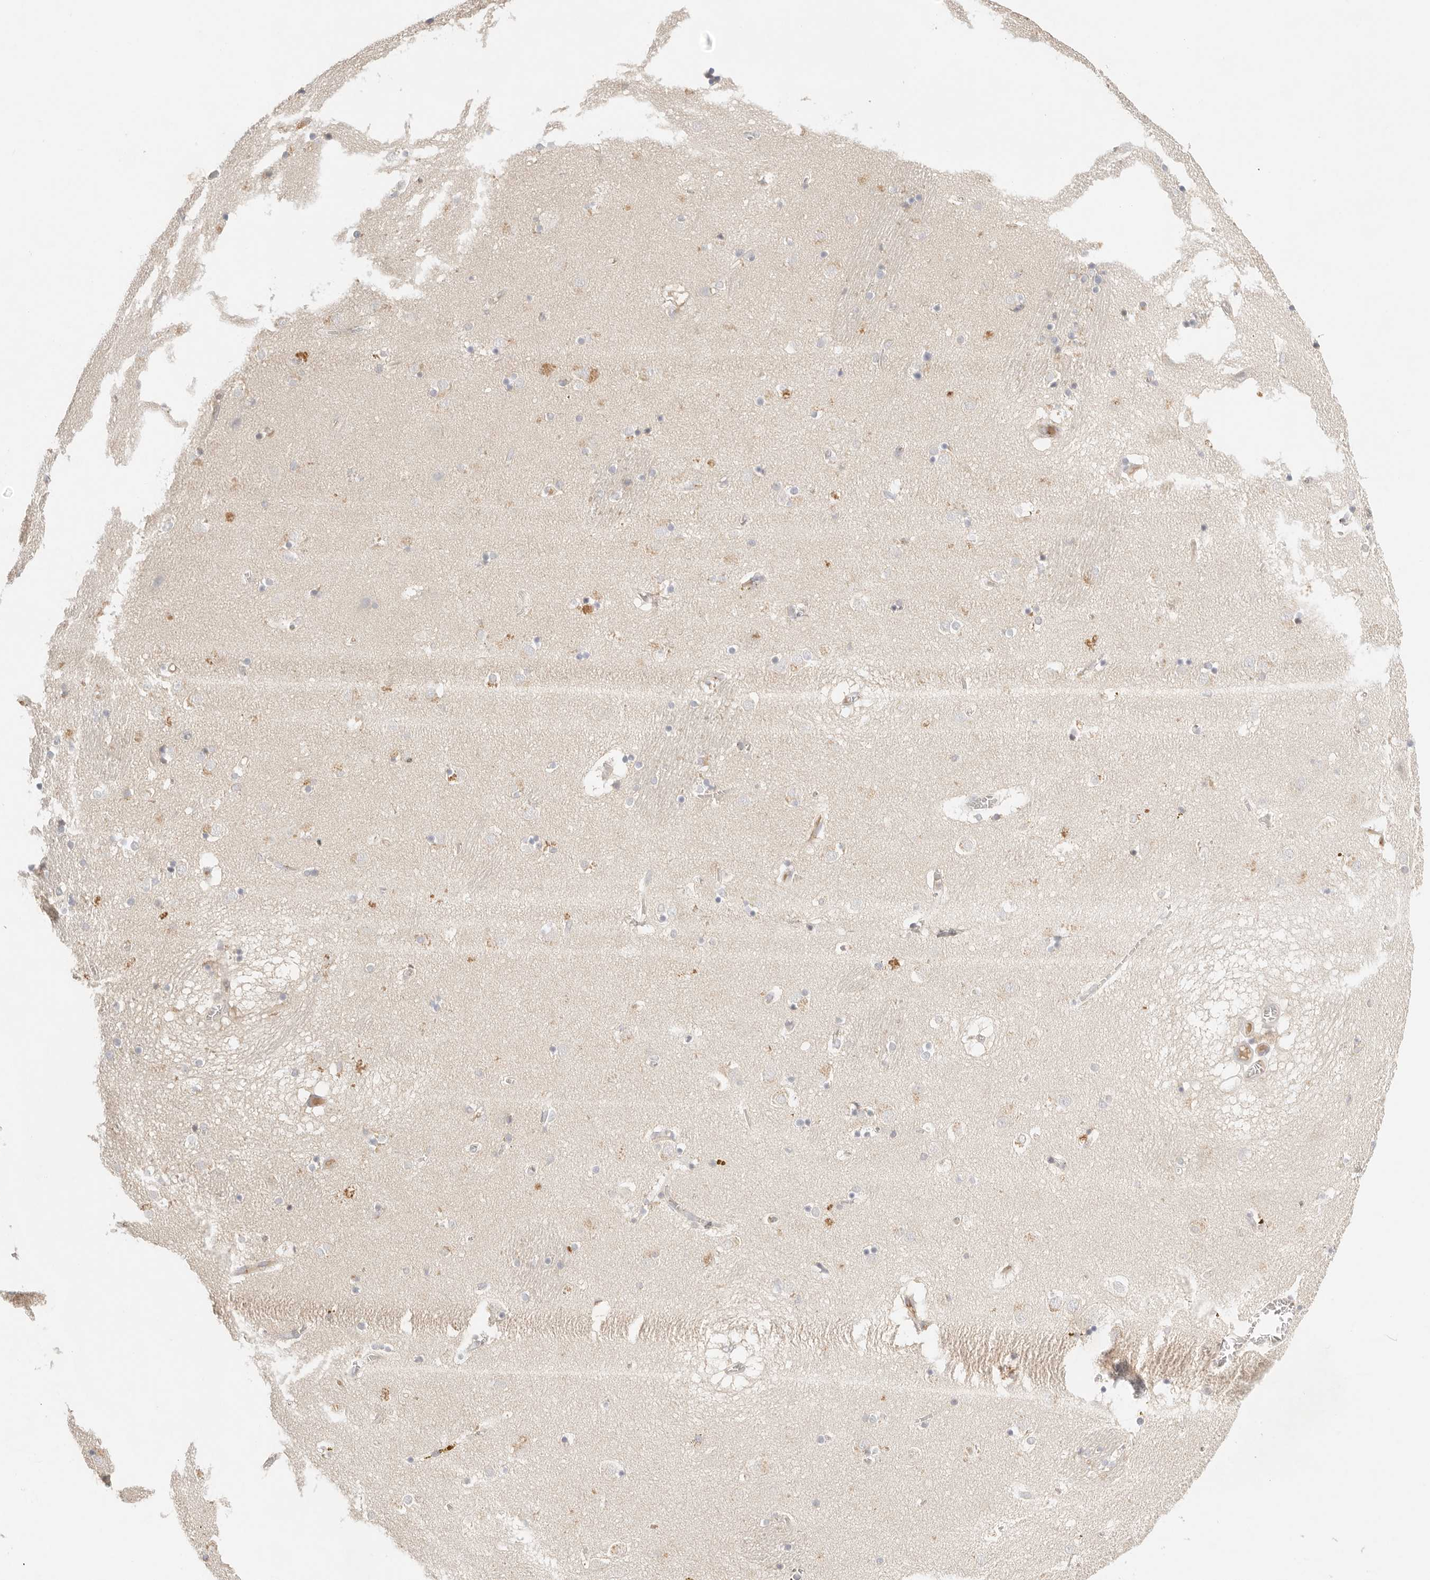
{"staining": {"intensity": "negative", "quantity": "none", "location": "none"}, "tissue": "caudate", "cell_type": "Glial cells", "image_type": "normal", "snomed": [{"axis": "morphology", "description": "Normal tissue, NOS"}, {"axis": "topography", "description": "Lateral ventricle wall"}], "caption": "Immunohistochemical staining of normal caudate reveals no significant expression in glial cells.", "gene": "CEP120", "patient": {"sex": "male", "age": 70}}